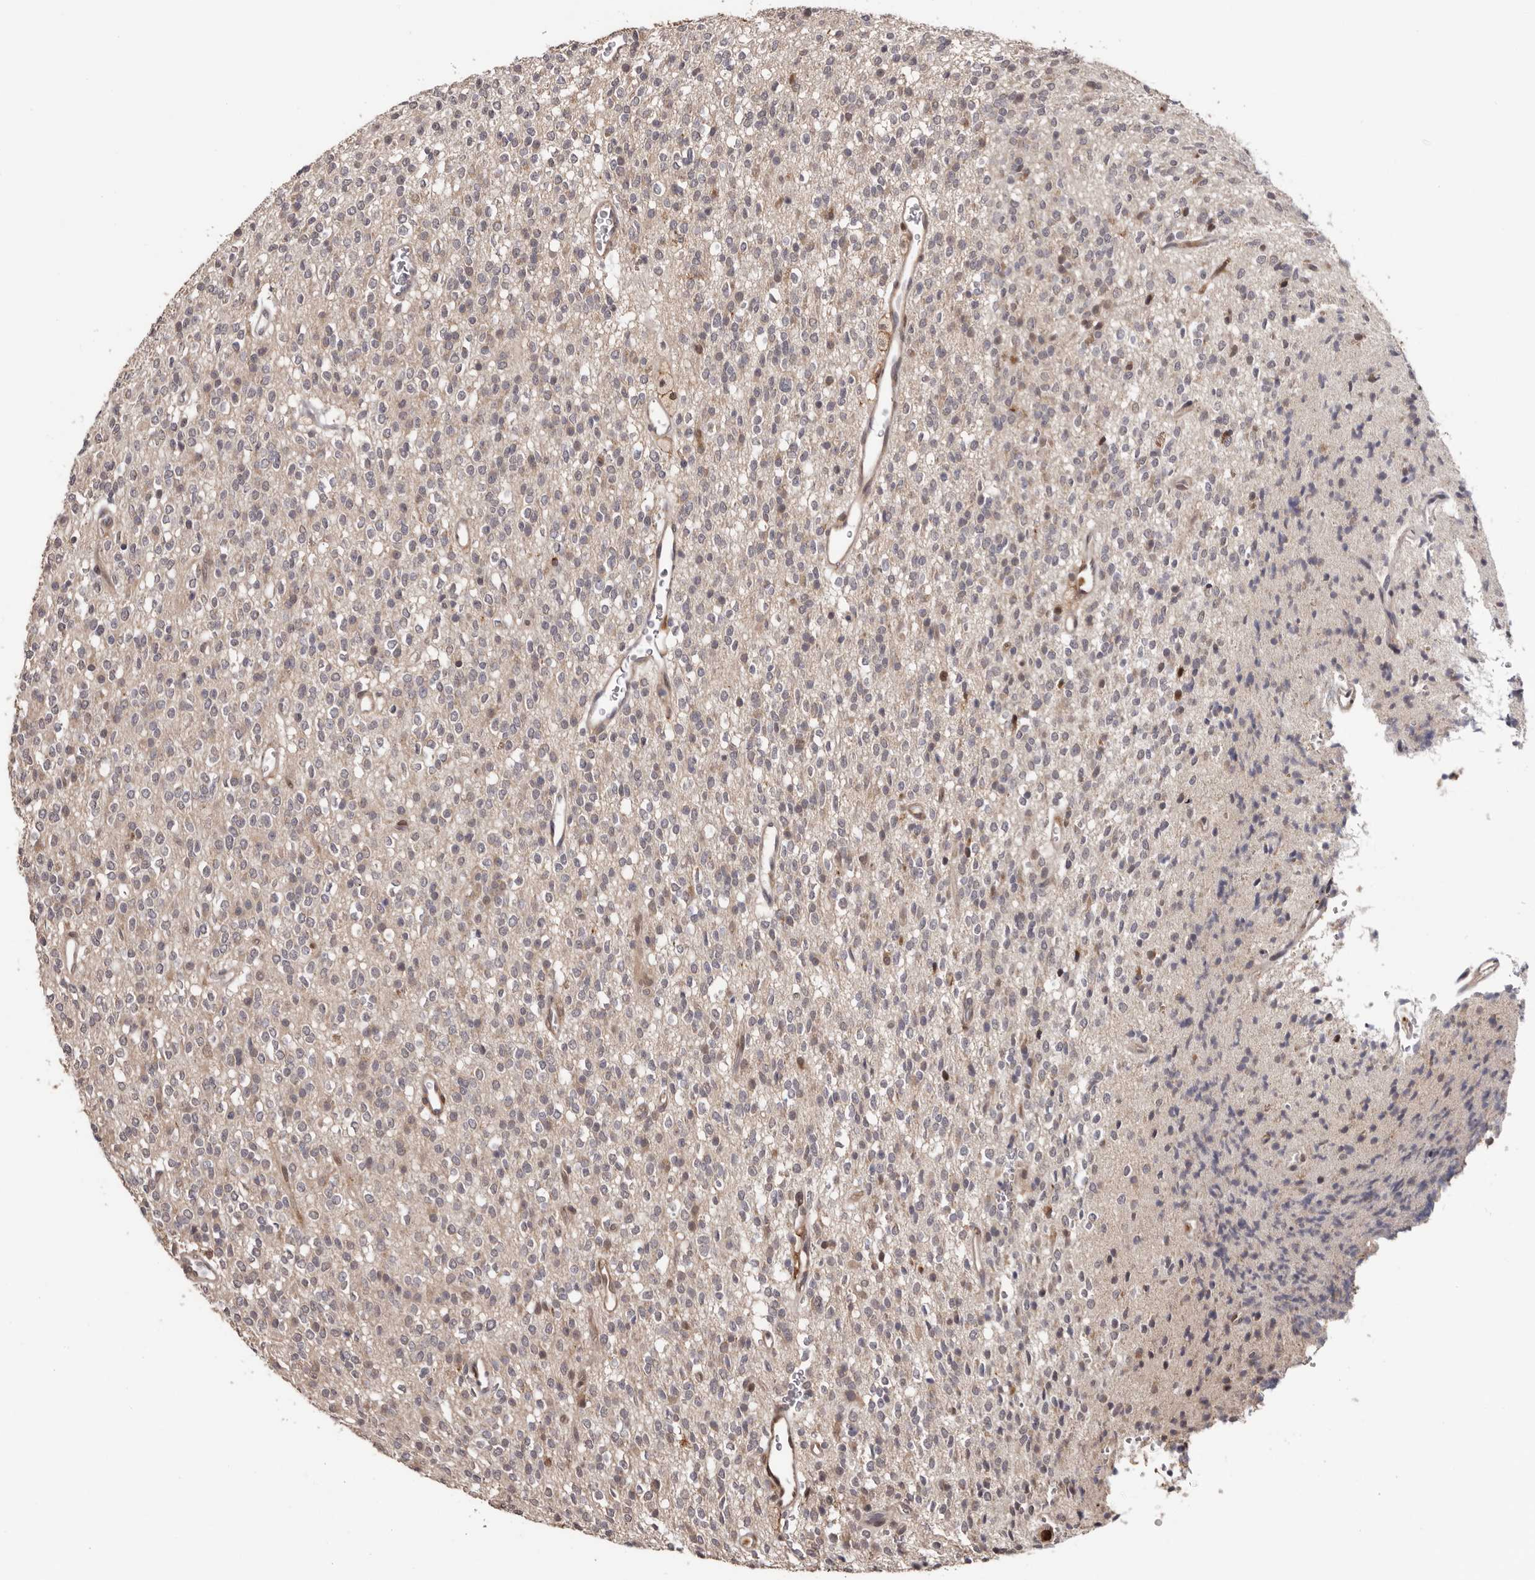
{"staining": {"intensity": "negative", "quantity": "none", "location": "none"}, "tissue": "glioma", "cell_type": "Tumor cells", "image_type": "cancer", "snomed": [{"axis": "morphology", "description": "Glioma, malignant, High grade"}, {"axis": "topography", "description": "Brain"}], "caption": "A histopathology image of human glioma is negative for staining in tumor cells. Brightfield microscopy of immunohistochemistry stained with DAB (brown) and hematoxylin (blue), captured at high magnification.", "gene": "PRR12", "patient": {"sex": "male", "age": 34}}